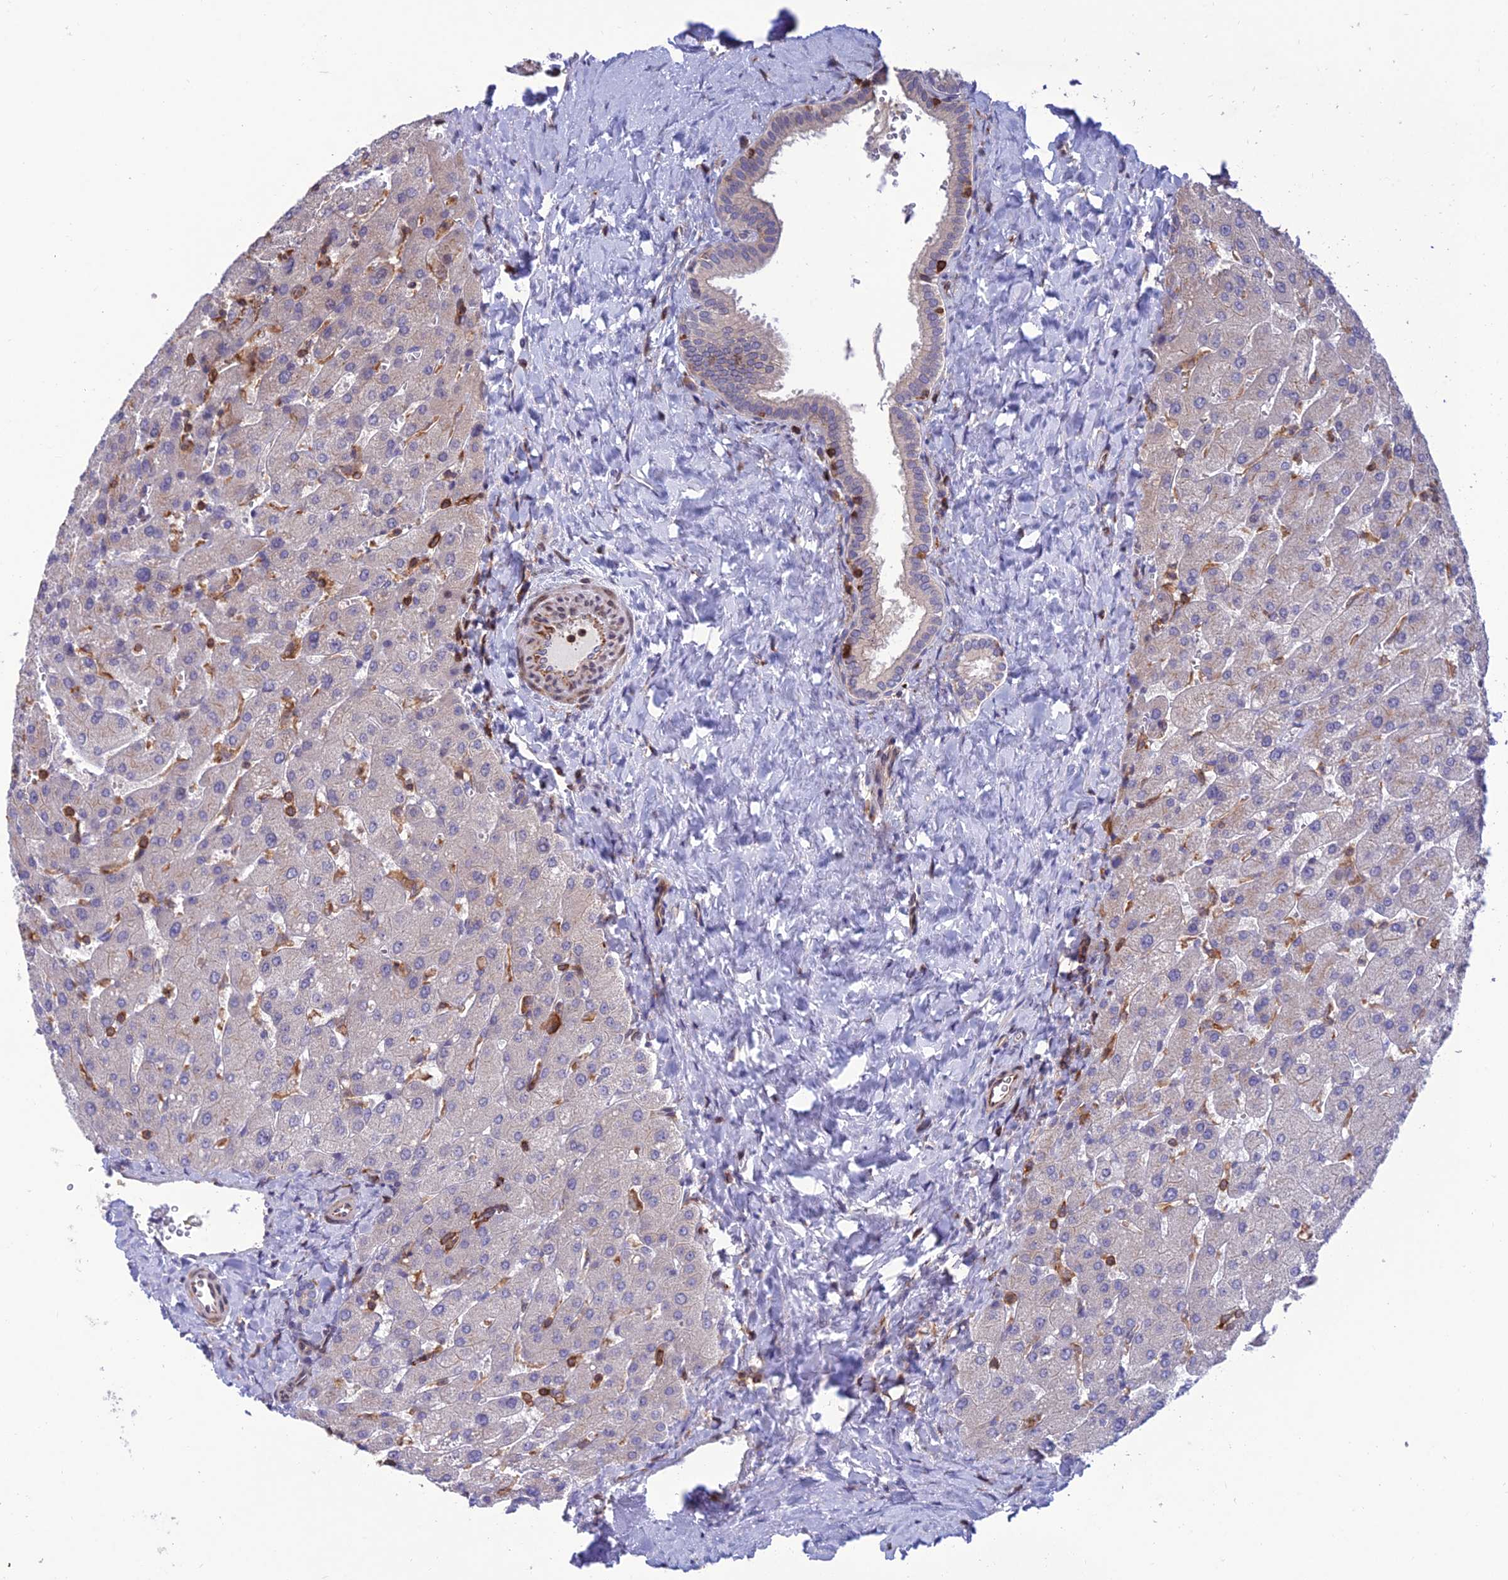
{"staining": {"intensity": "negative", "quantity": "none", "location": "none"}, "tissue": "liver", "cell_type": "Cholangiocytes", "image_type": "normal", "snomed": [{"axis": "morphology", "description": "Normal tissue, NOS"}, {"axis": "topography", "description": "Liver"}], "caption": "Cholangiocytes show no significant staining in normal liver. The staining was performed using DAB (3,3'-diaminobenzidine) to visualize the protein expression in brown, while the nuclei were stained in blue with hematoxylin (Magnification: 20x).", "gene": "FAM76A", "patient": {"sex": "male", "age": 55}}